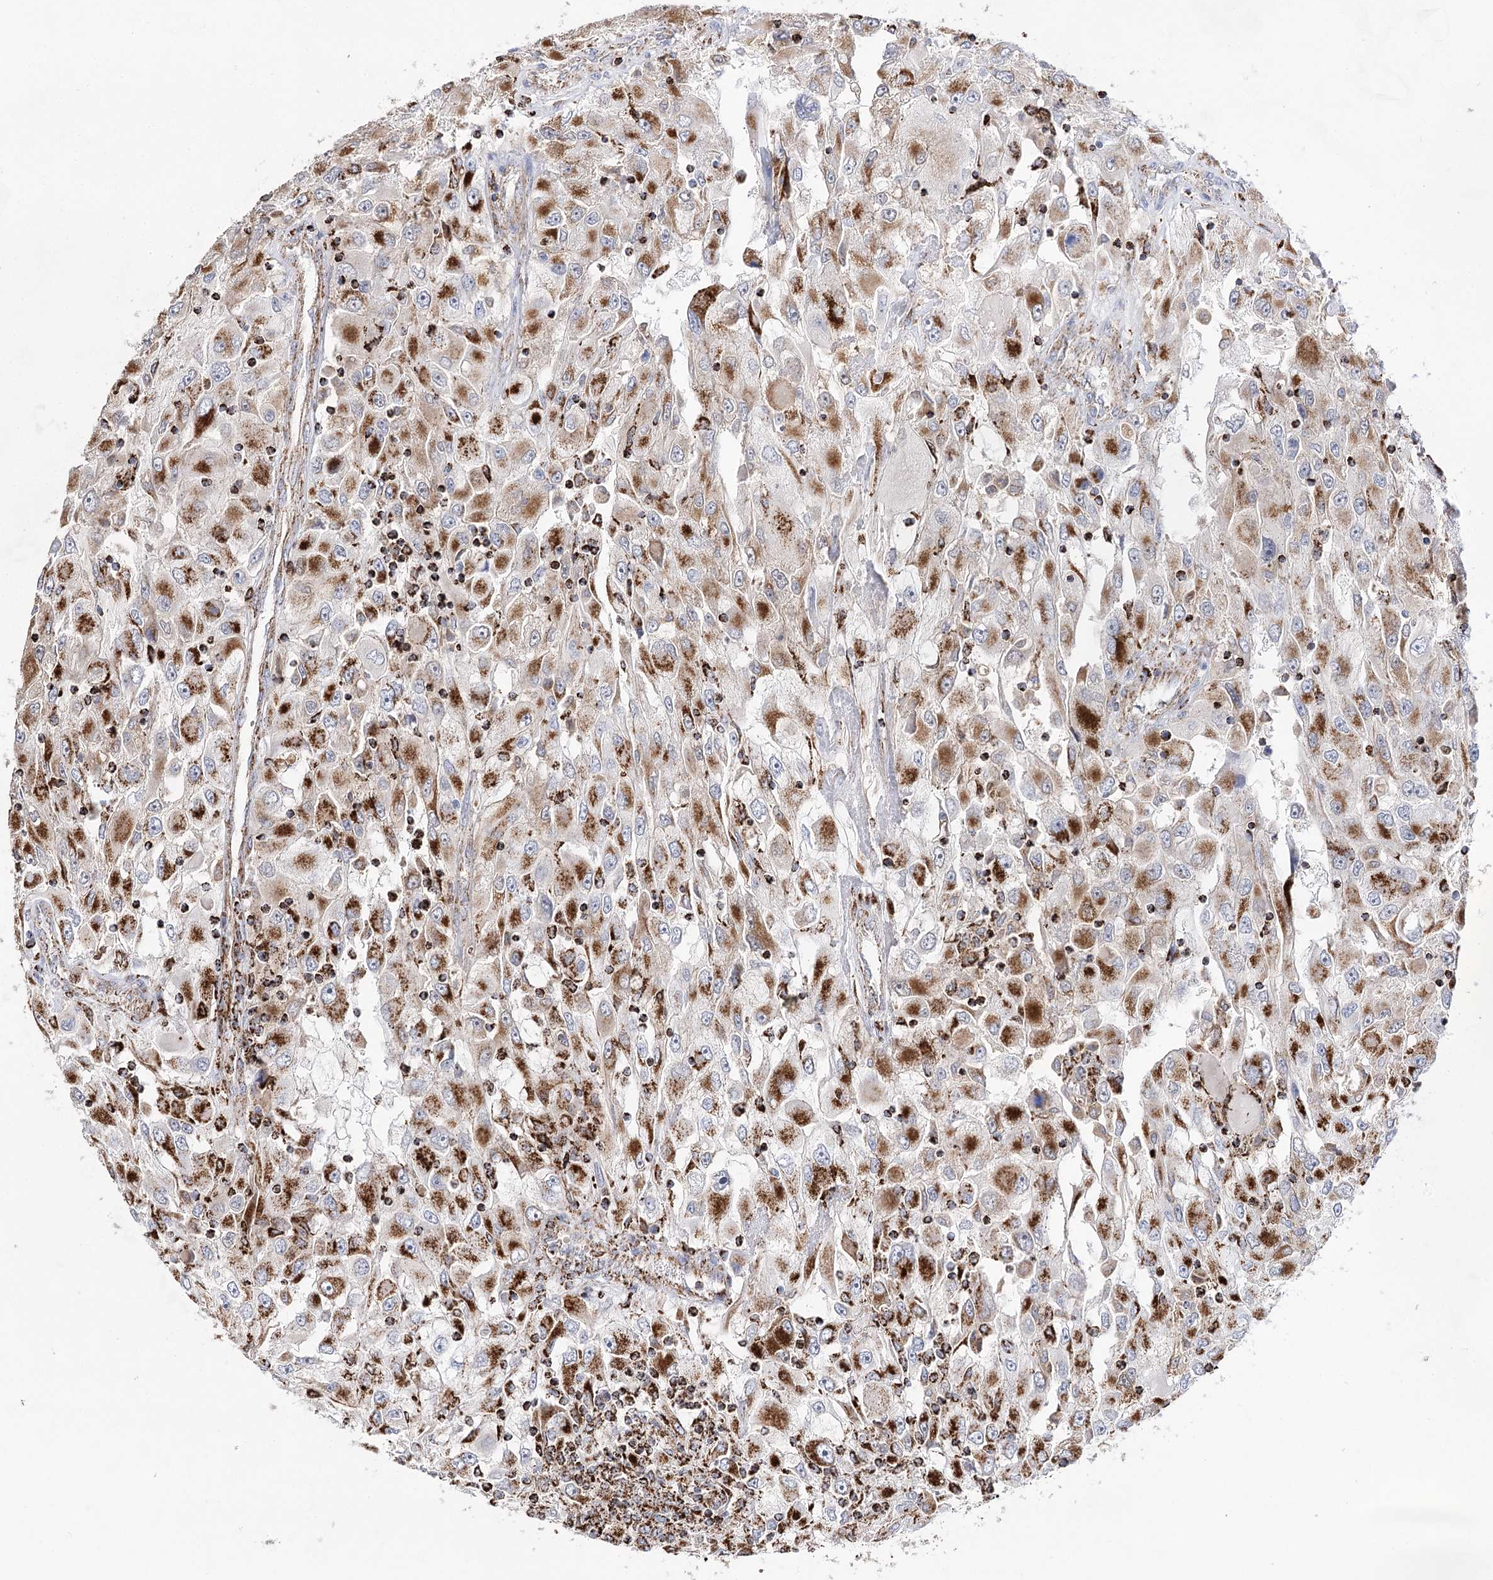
{"staining": {"intensity": "strong", "quantity": ">75%", "location": "cytoplasmic/membranous"}, "tissue": "renal cancer", "cell_type": "Tumor cells", "image_type": "cancer", "snomed": [{"axis": "morphology", "description": "Adenocarcinoma, NOS"}, {"axis": "topography", "description": "Kidney"}], "caption": "This is an image of IHC staining of renal adenocarcinoma, which shows strong staining in the cytoplasmic/membranous of tumor cells.", "gene": "NADK2", "patient": {"sex": "female", "age": 52}}